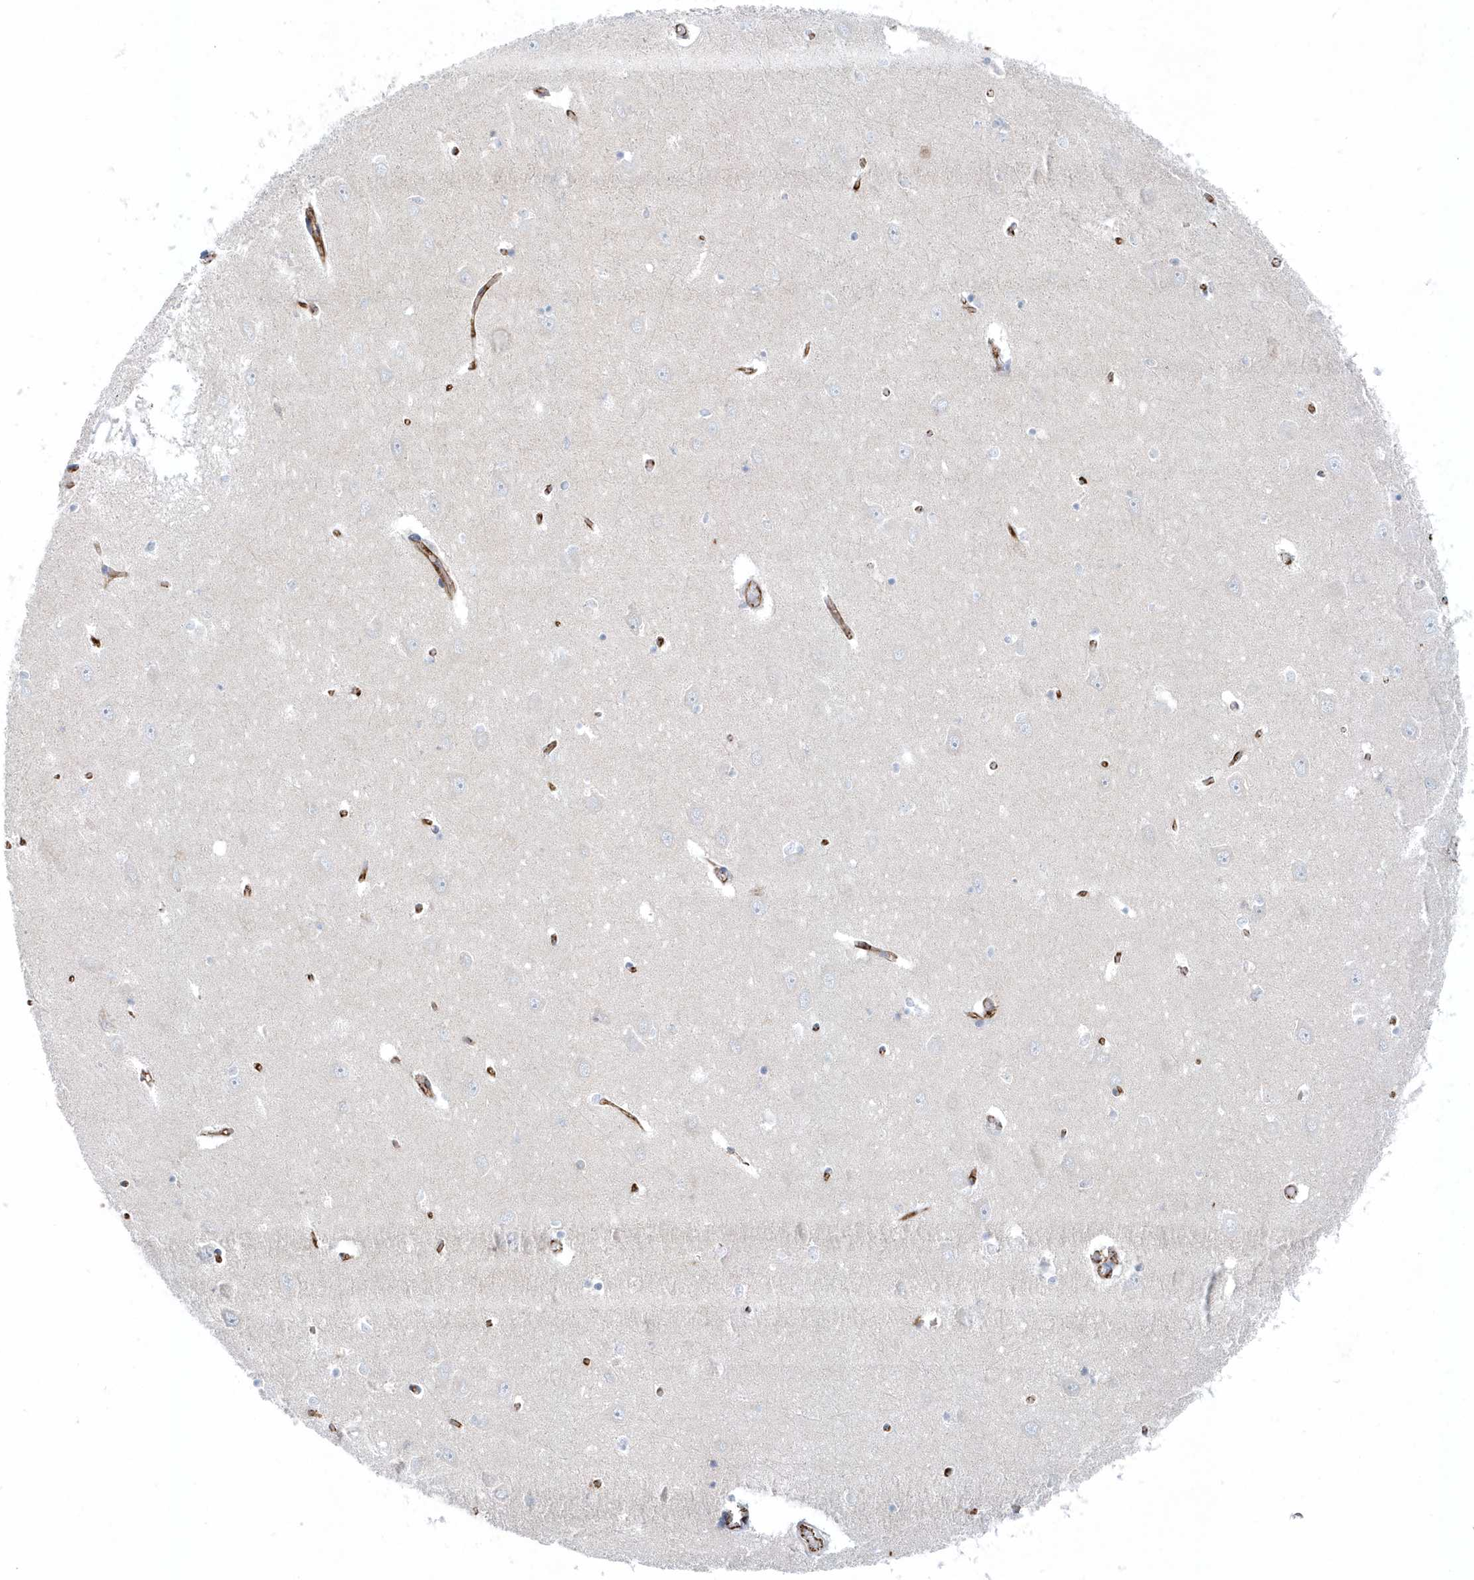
{"staining": {"intensity": "negative", "quantity": "none", "location": "none"}, "tissue": "hippocampus", "cell_type": "Glial cells", "image_type": "normal", "snomed": [{"axis": "morphology", "description": "Normal tissue, NOS"}, {"axis": "topography", "description": "Hippocampus"}], "caption": "This is an immunohistochemistry (IHC) photomicrograph of benign human hippocampus. There is no expression in glial cells.", "gene": "GPR152", "patient": {"sex": "male", "age": 70}}